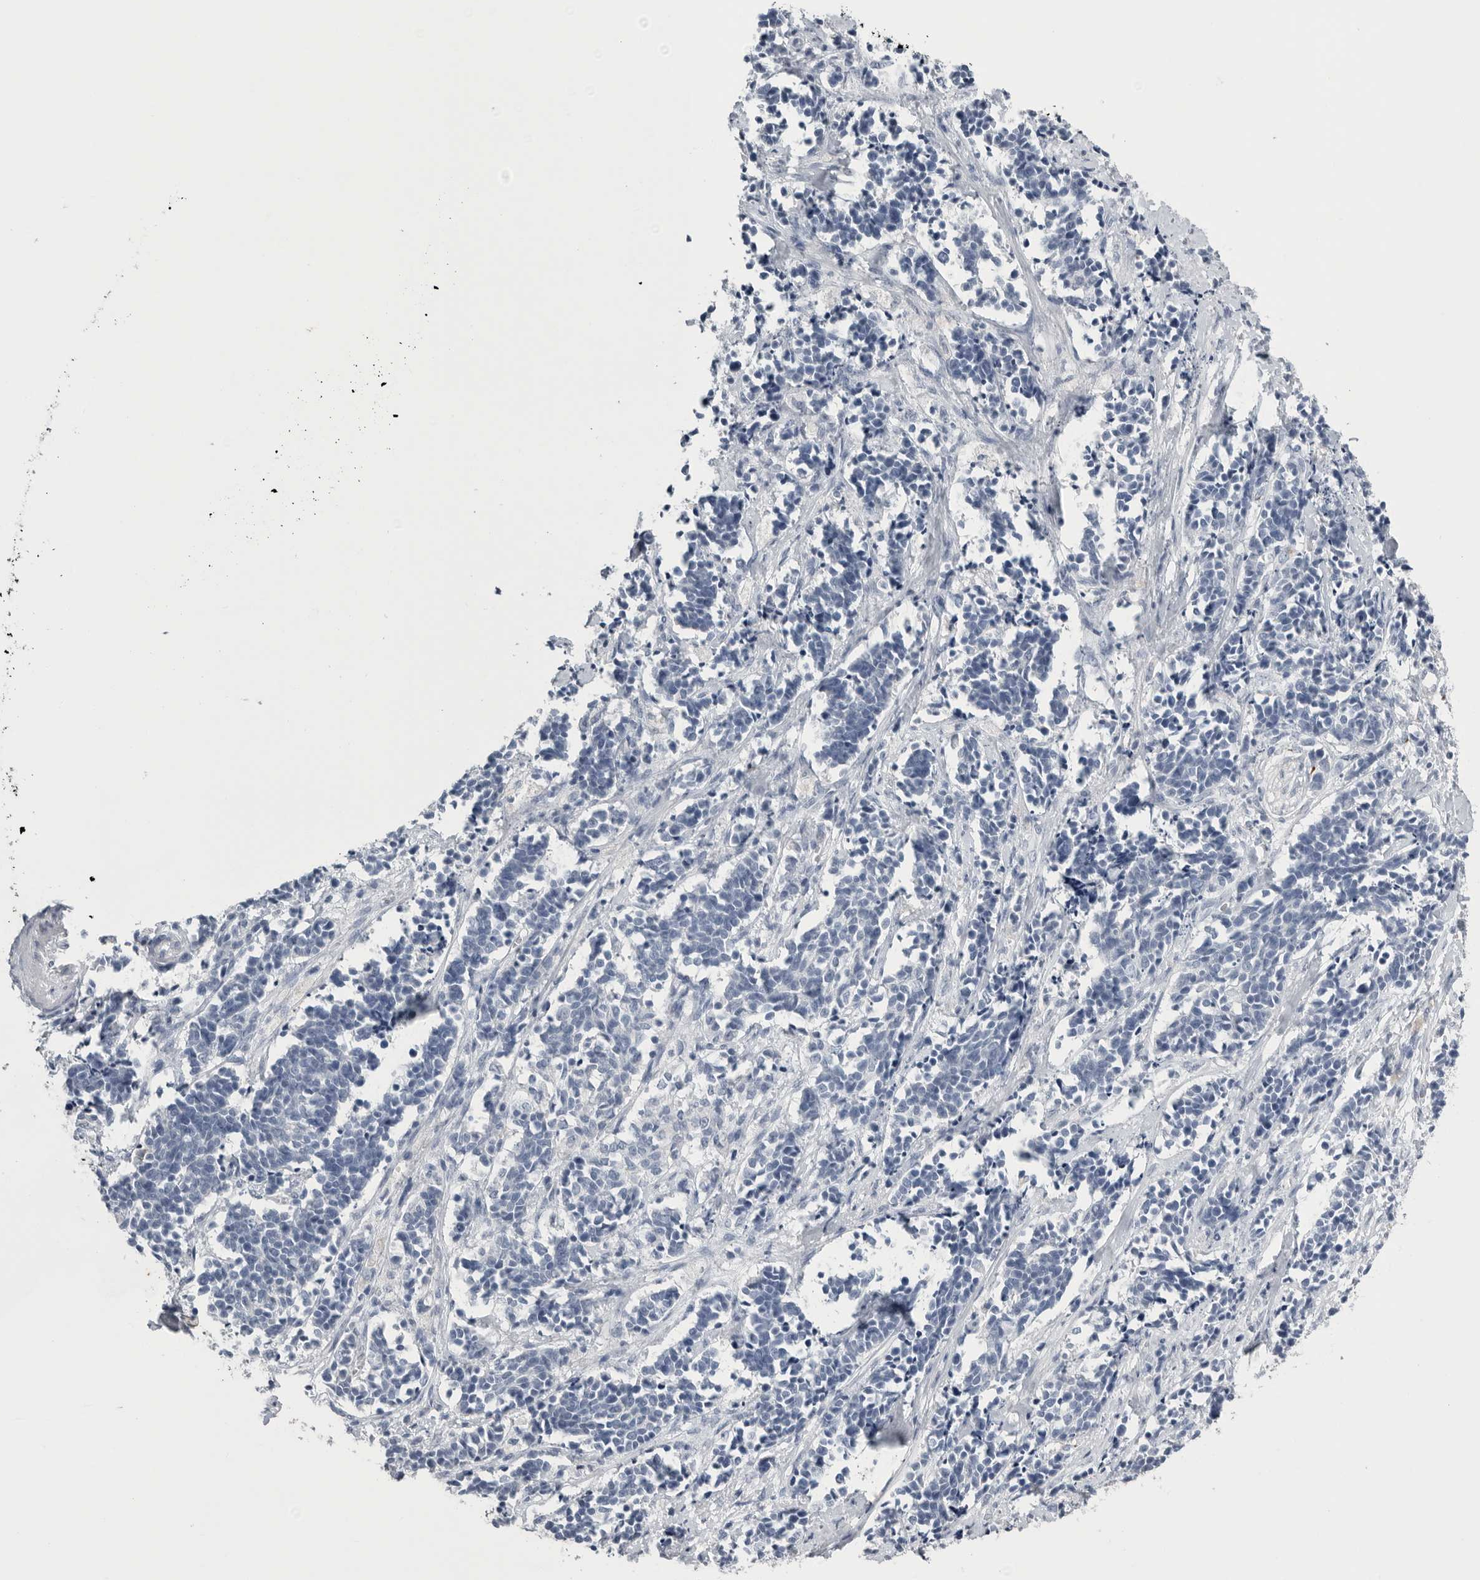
{"staining": {"intensity": "negative", "quantity": "none", "location": "none"}, "tissue": "cervical cancer", "cell_type": "Tumor cells", "image_type": "cancer", "snomed": [{"axis": "morphology", "description": "Normal tissue, NOS"}, {"axis": "morphology", "description": "Squamous cell carcinoma, NOS"}, {"axis": "topography", "description": "Cervix"}], "caption": "The micrograph reveals no staining of tumor cells in cervical squamous cell carcinoma.", "gene": "TIMP1", "patient": {"sex": "female", "age": 35}}